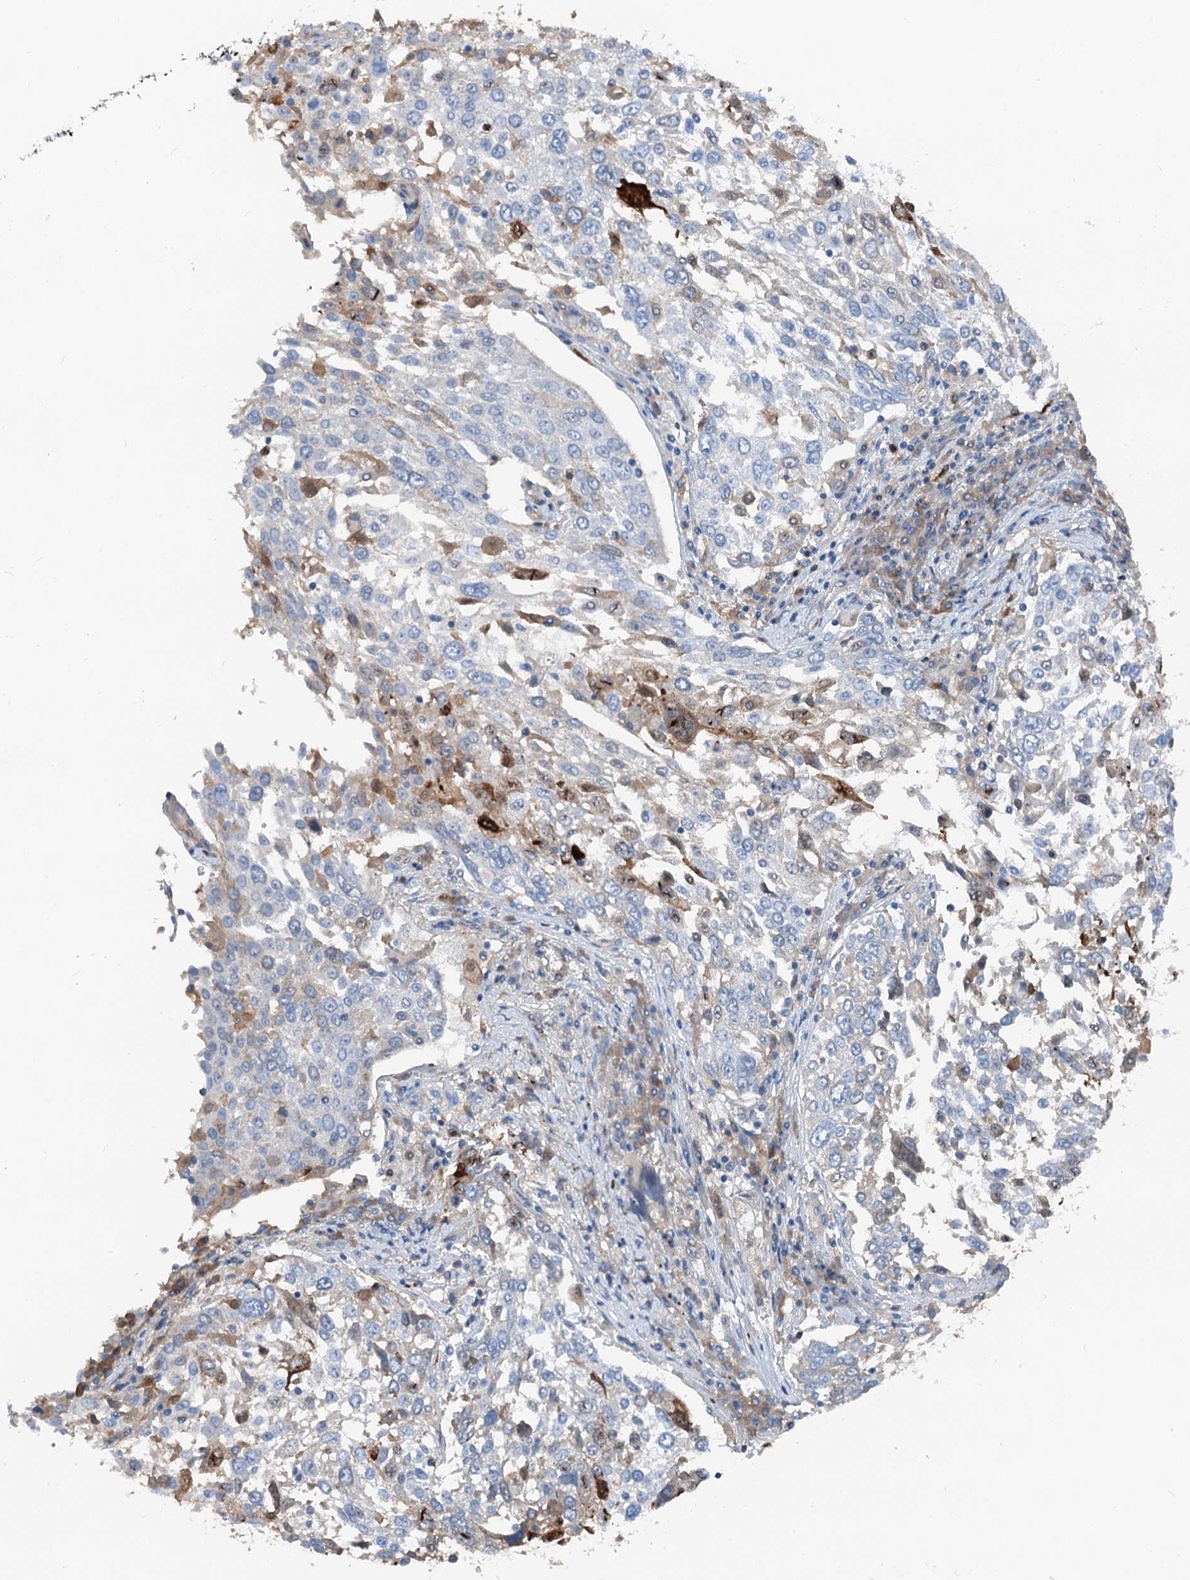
{"staining": {"intensity": "weak", "quantity": "25%-75%", "location": "cytoplasmic/membranous,nuclear"}, "tissue": "lung cancer", "cell_type": "Tumor cells", "image_type": "cancer", "snomed": [{"axis": "morphology", "description": "Squamous cell carcinoma, NOS"}, {"axis": "topography", "description": "Lung"}], "caption": "About 25%-75% of tumor cells in human squamous cell carcinoma (lung) display weak cytoplasmic/membranous and nuclear protein positivity as visualized by brown immunohistochemical staining.", "gene": "OTOA", "patient": {"sex": "male", "age": 65}}